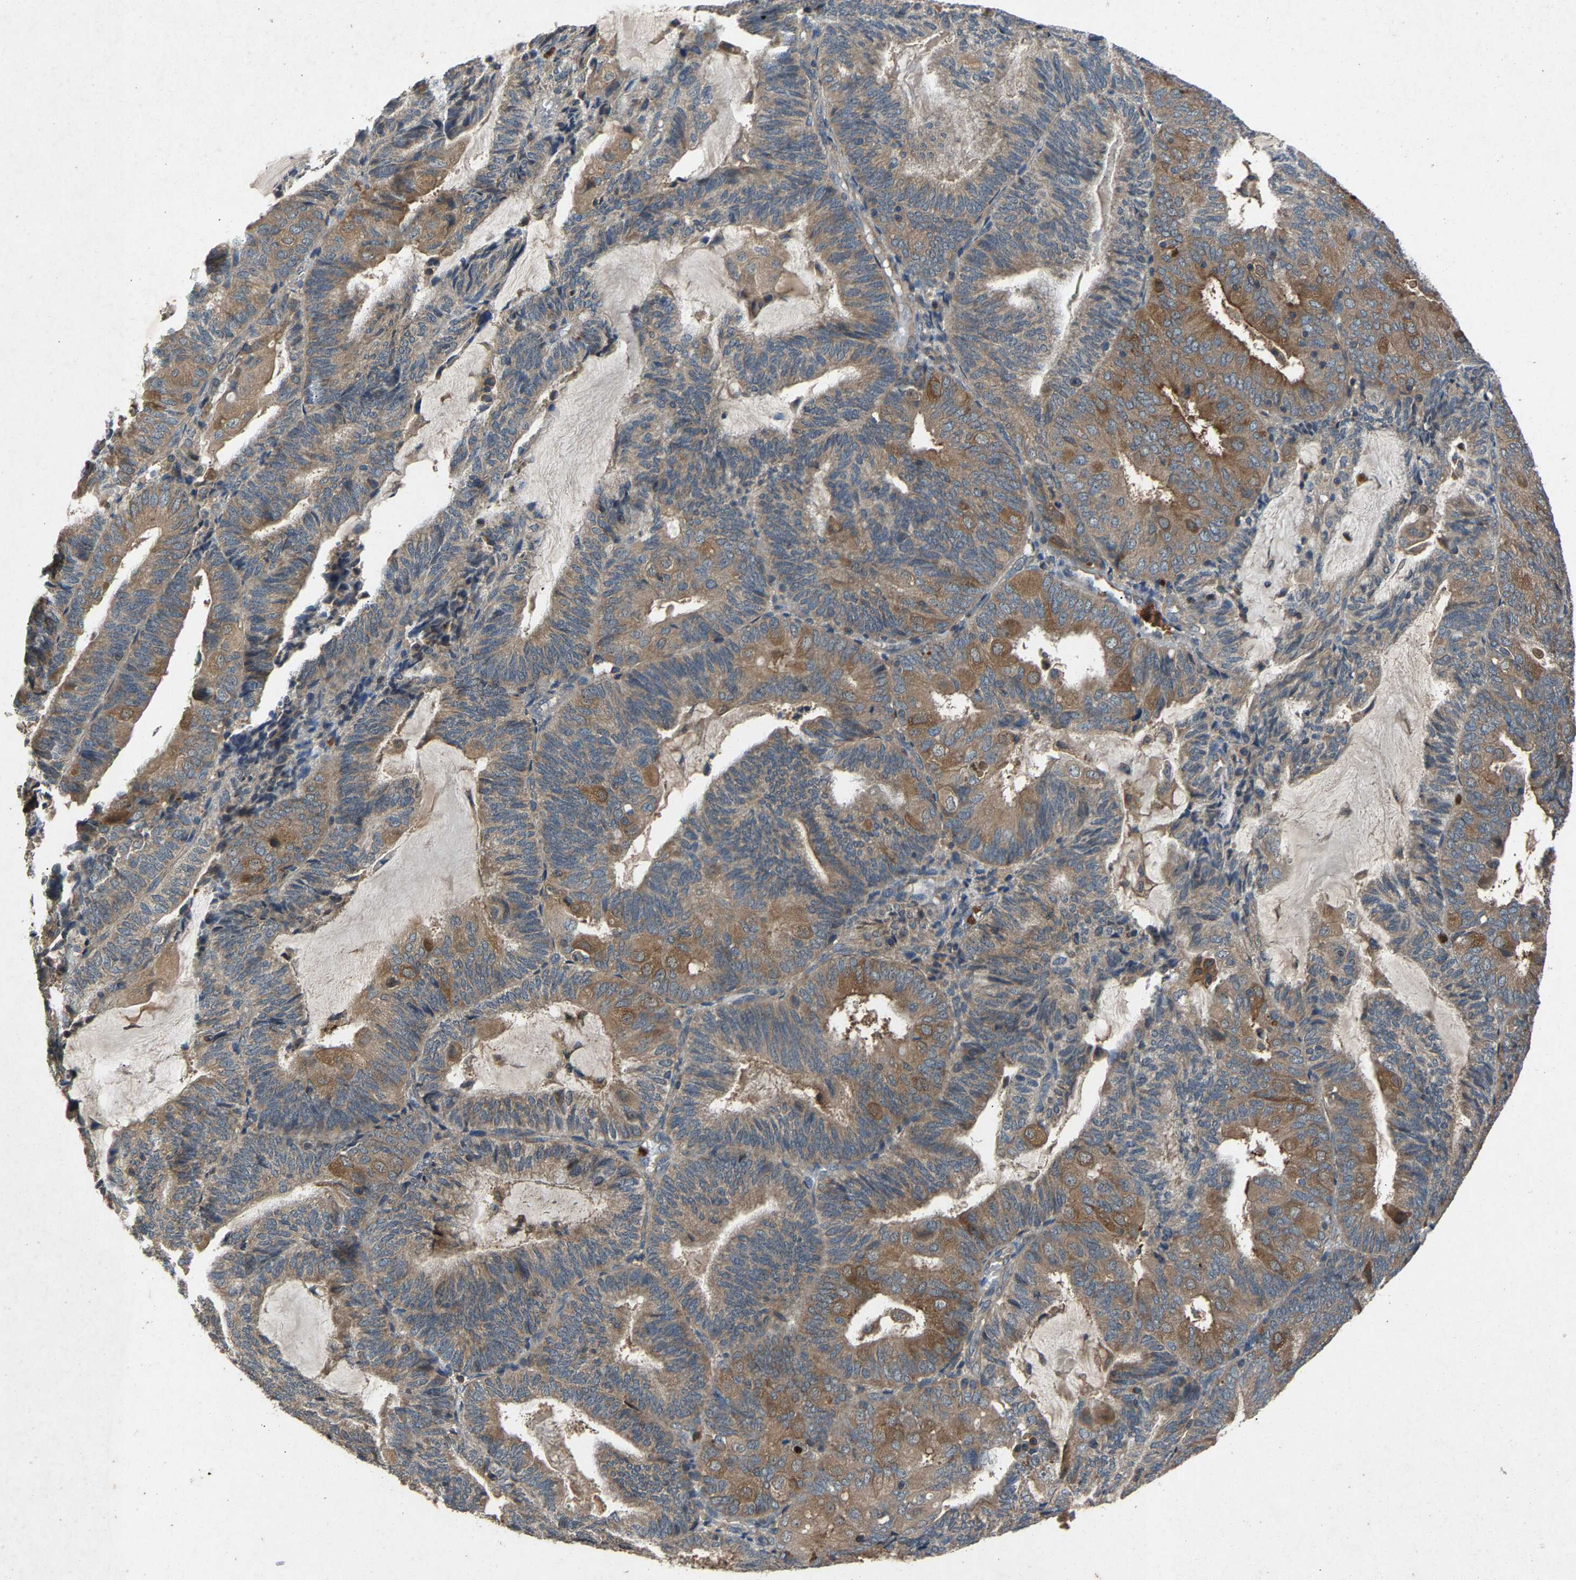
{"staining": {"intensity": "moderate", "quantity": "25%-75%", "location": "cytoplasmic/membranous"}, "tissue": "endometrial cancer", "cell_type": "Tumor cells", "image_type": "cancer", "snomed": [{"axis": "morphology", "description": "Adenocarcinoma, NOS"}, {"axis": "topography", "description": "Endometrium"}], "caption": "A histopathology image of adenocarcinoma (endometrial) stained for a protein demonstrates moderate cytoplasmic/membranous brown staining in tumor cells. The protein is stained brown, and the nuclei are stained in blue (DAB (3,3'-diaminobenzidine) IHC with brightfield microscopy, high magnification).", "gene": "PPID", "patient": {"sex": "female", "age": 81}}